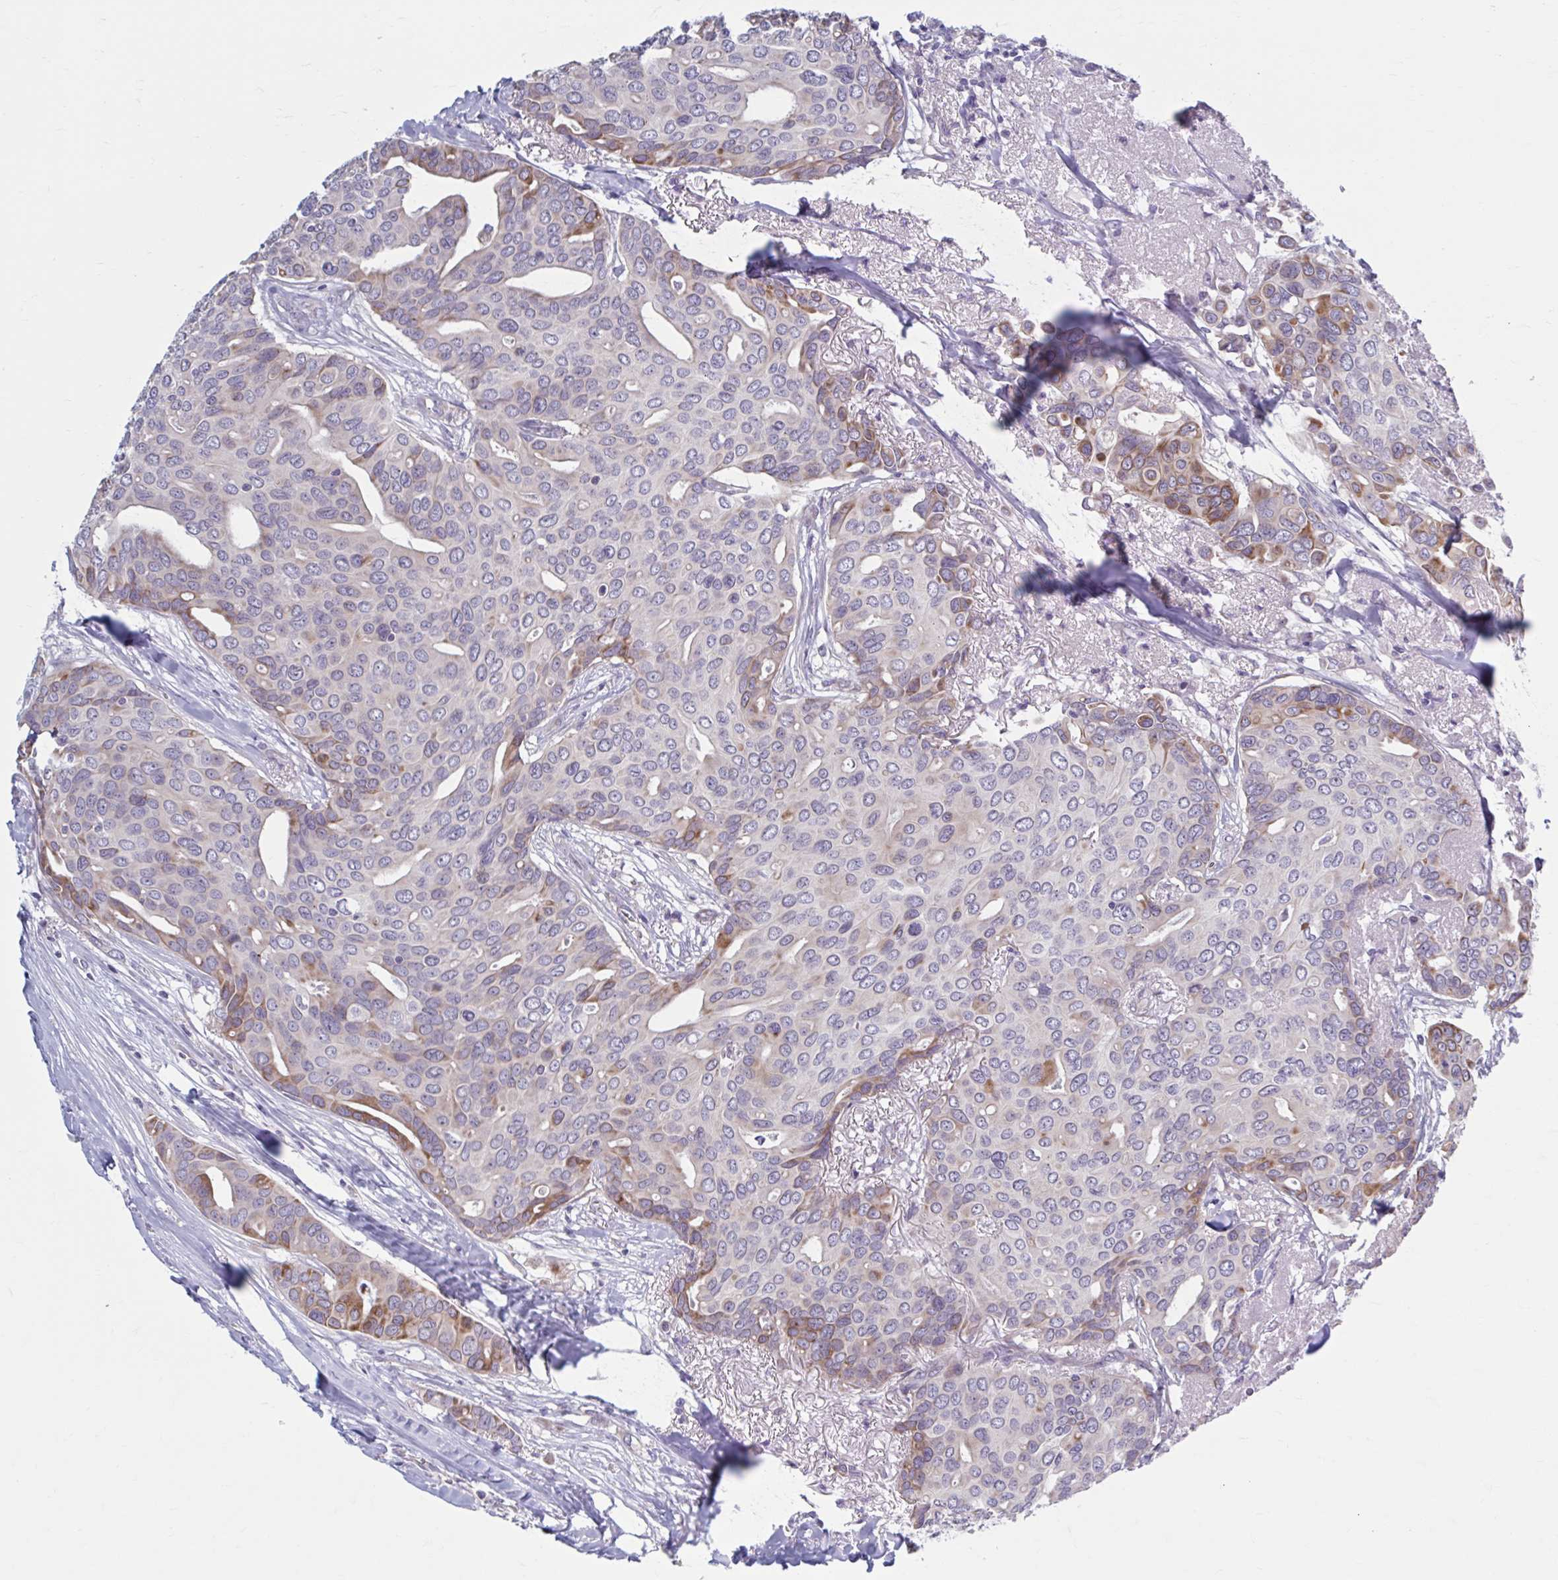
{"staining": {"intensity": "moderate", "quantity": "<25%", "location": "cytoplasmic/membranous"}, "tissue": "breast cancer", "cell_type": "Tumor cells", "image_type": "cancer", "snomed": [{"axis": "morphology", "description": "Duct carcinoma"}, {"axis": "topography", "description": "Breast"}], "caption": "A brown stain labels moderate cytoplasmic/membranous staining of a protein in breast cancer (invasive ductal carcinoma) tumor cells.", "gene": "CHST3", "patient": {"sex": "female", "age": 54}}